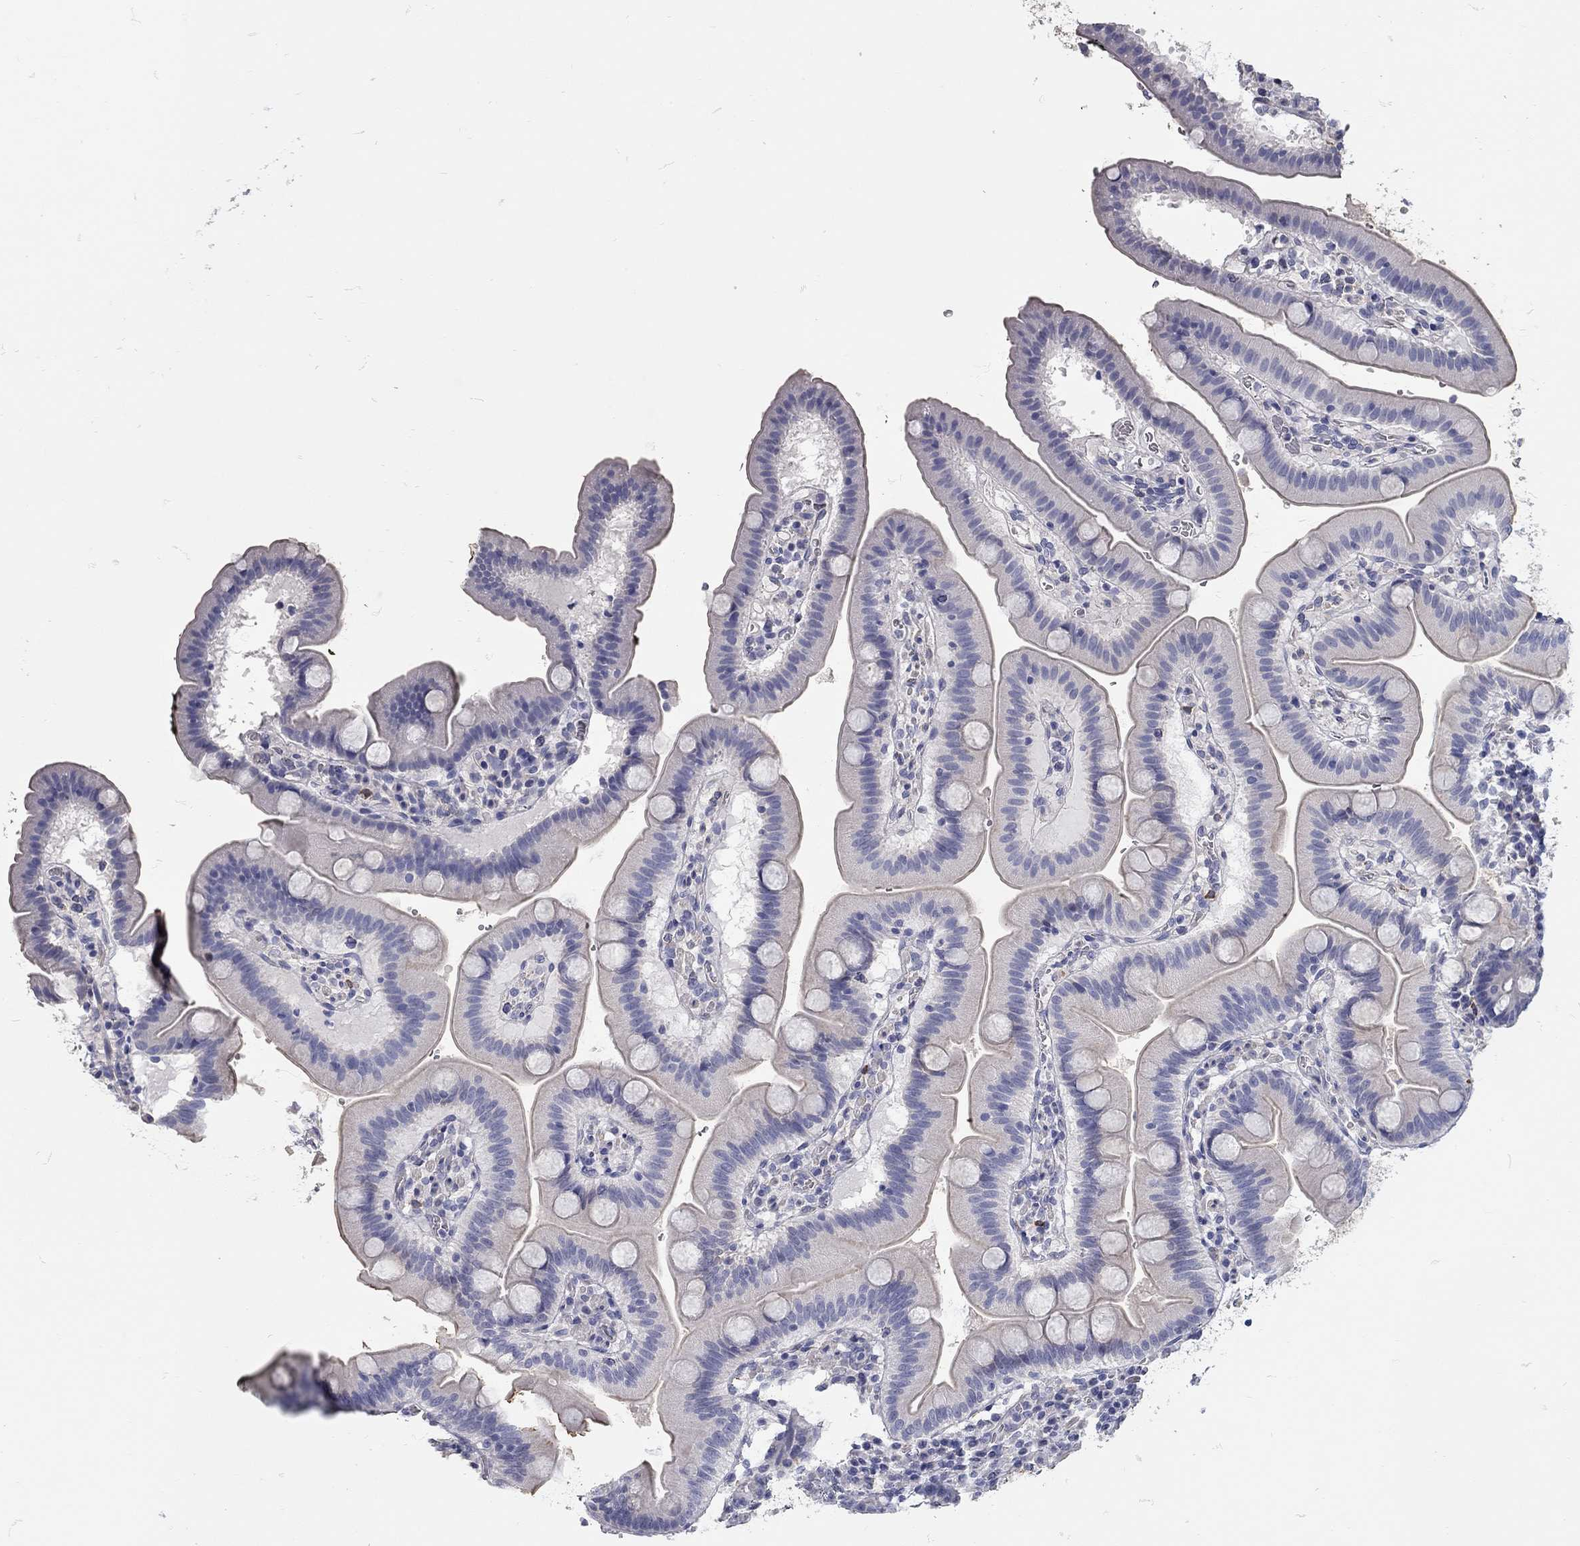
{"staining": {"intensity": "negative", "quantity": "none", "location": "none"}, "tissue": "duodenum", "cell_type": "Glandular cells", "image_type": "normal", "snomed": [{"axis": "morphology", "description": "Normal tissue, NOS"}, {"axis": "topography", "description": "Duodenum"}], "caption": "The histopathology image shows no significant staining in glandular cells of duodenum. (Immunohistochemistry (ihc), brightfield microscopy, high magnification).", "gene": "C10orf90", "patient": {"sex": "male", "age": 59}}